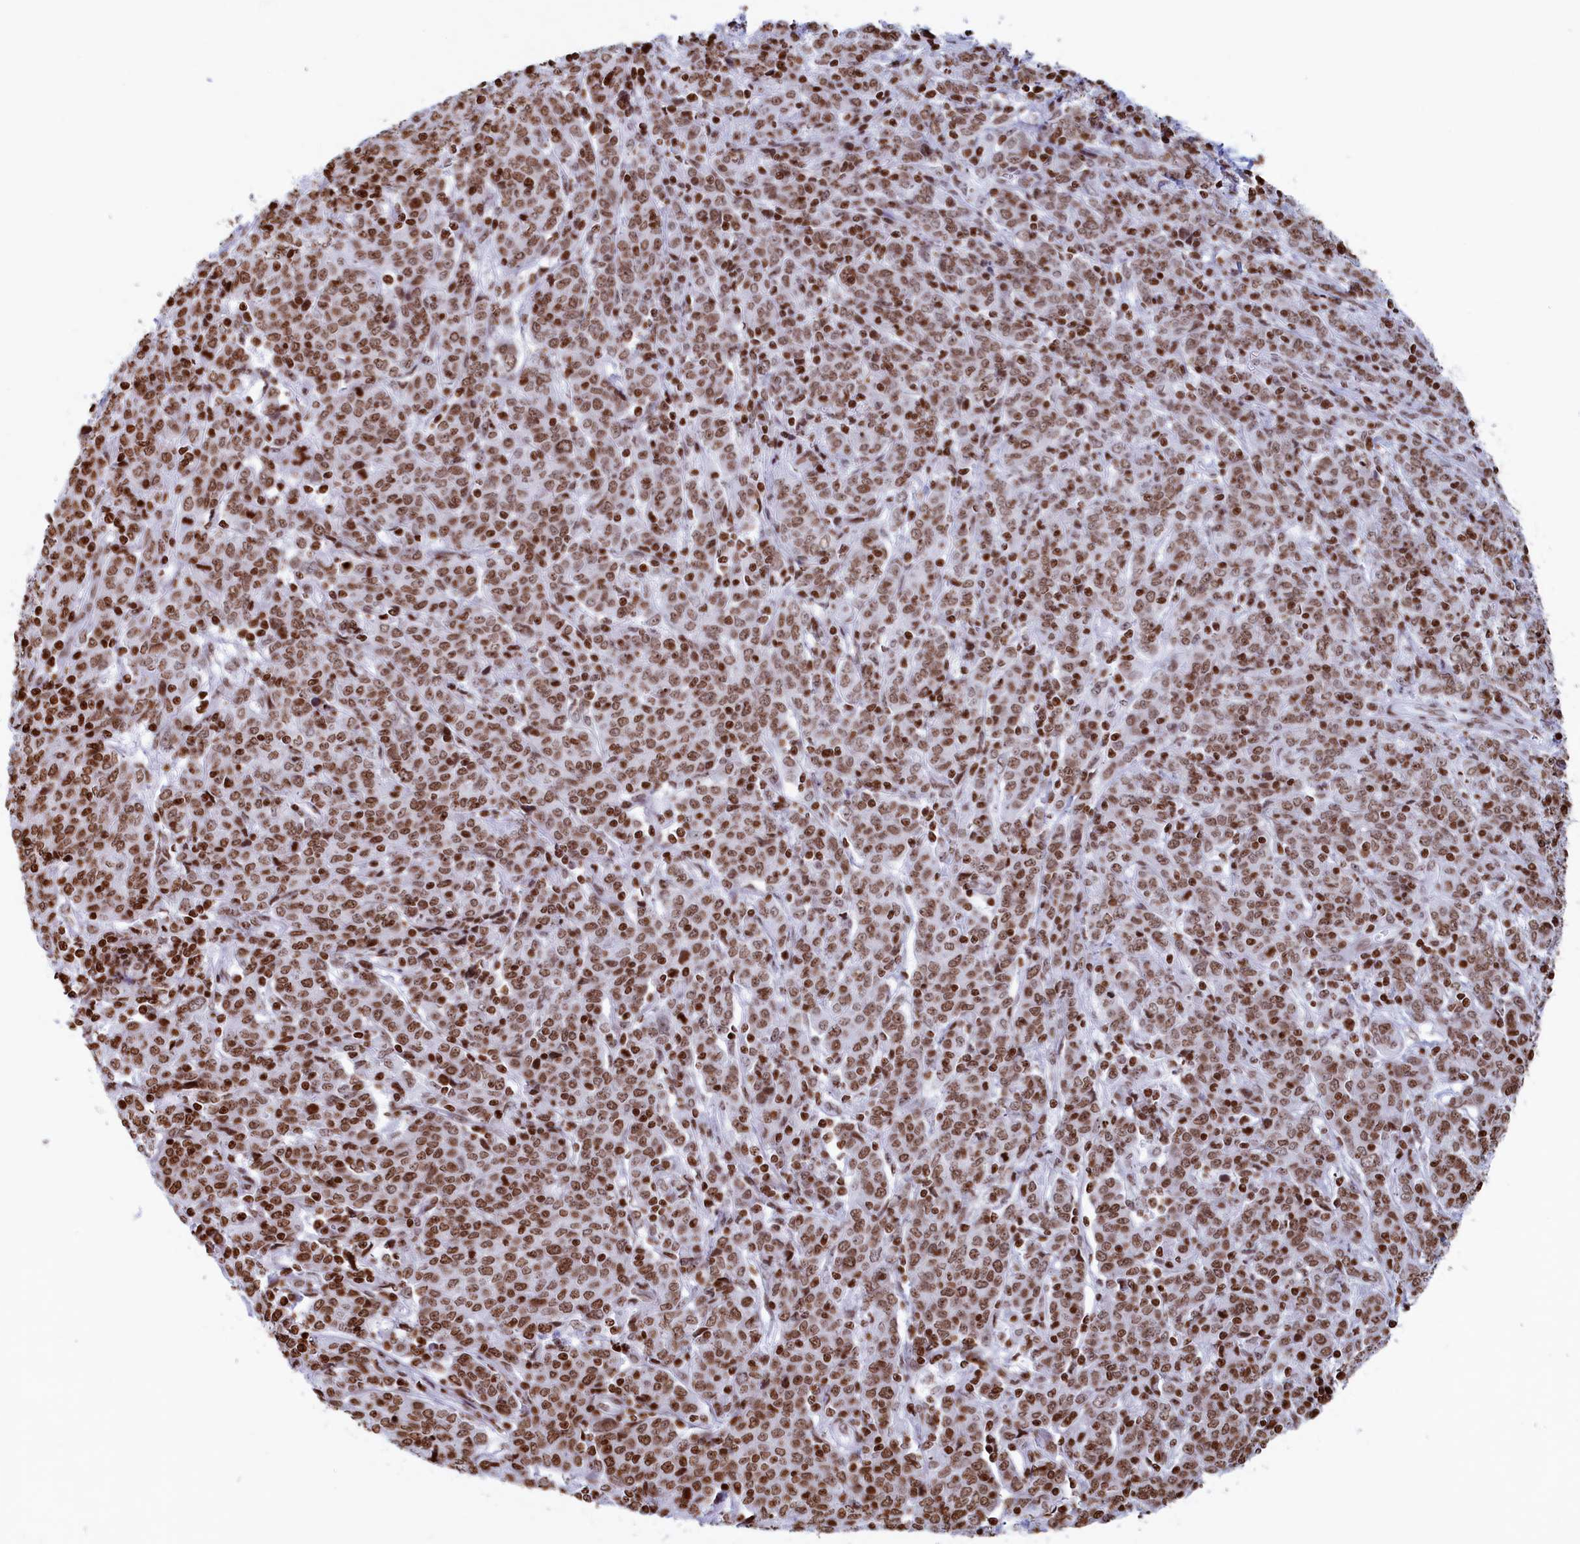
{"staining": {"intensity": "moderate", "quantity": ">75%", "location": "nuclear"}, "tissue": "cervical cancer", "cell_type": "Tumor cells", "image_type": "cancer", "snomed": [{"axis": "morphology", "description": "Squamous cell carcinoma, NOS"}, {"axis": "topography", "description": "Cervix"}], "caption": "Moderate nuclear positivity for a protein is seen in about >75% of tumor cells of cervical cancer using immunohistochemistry (IHC).", "gene": "APOBEC3A", "patient": {"sex": "female", "age": 67}}